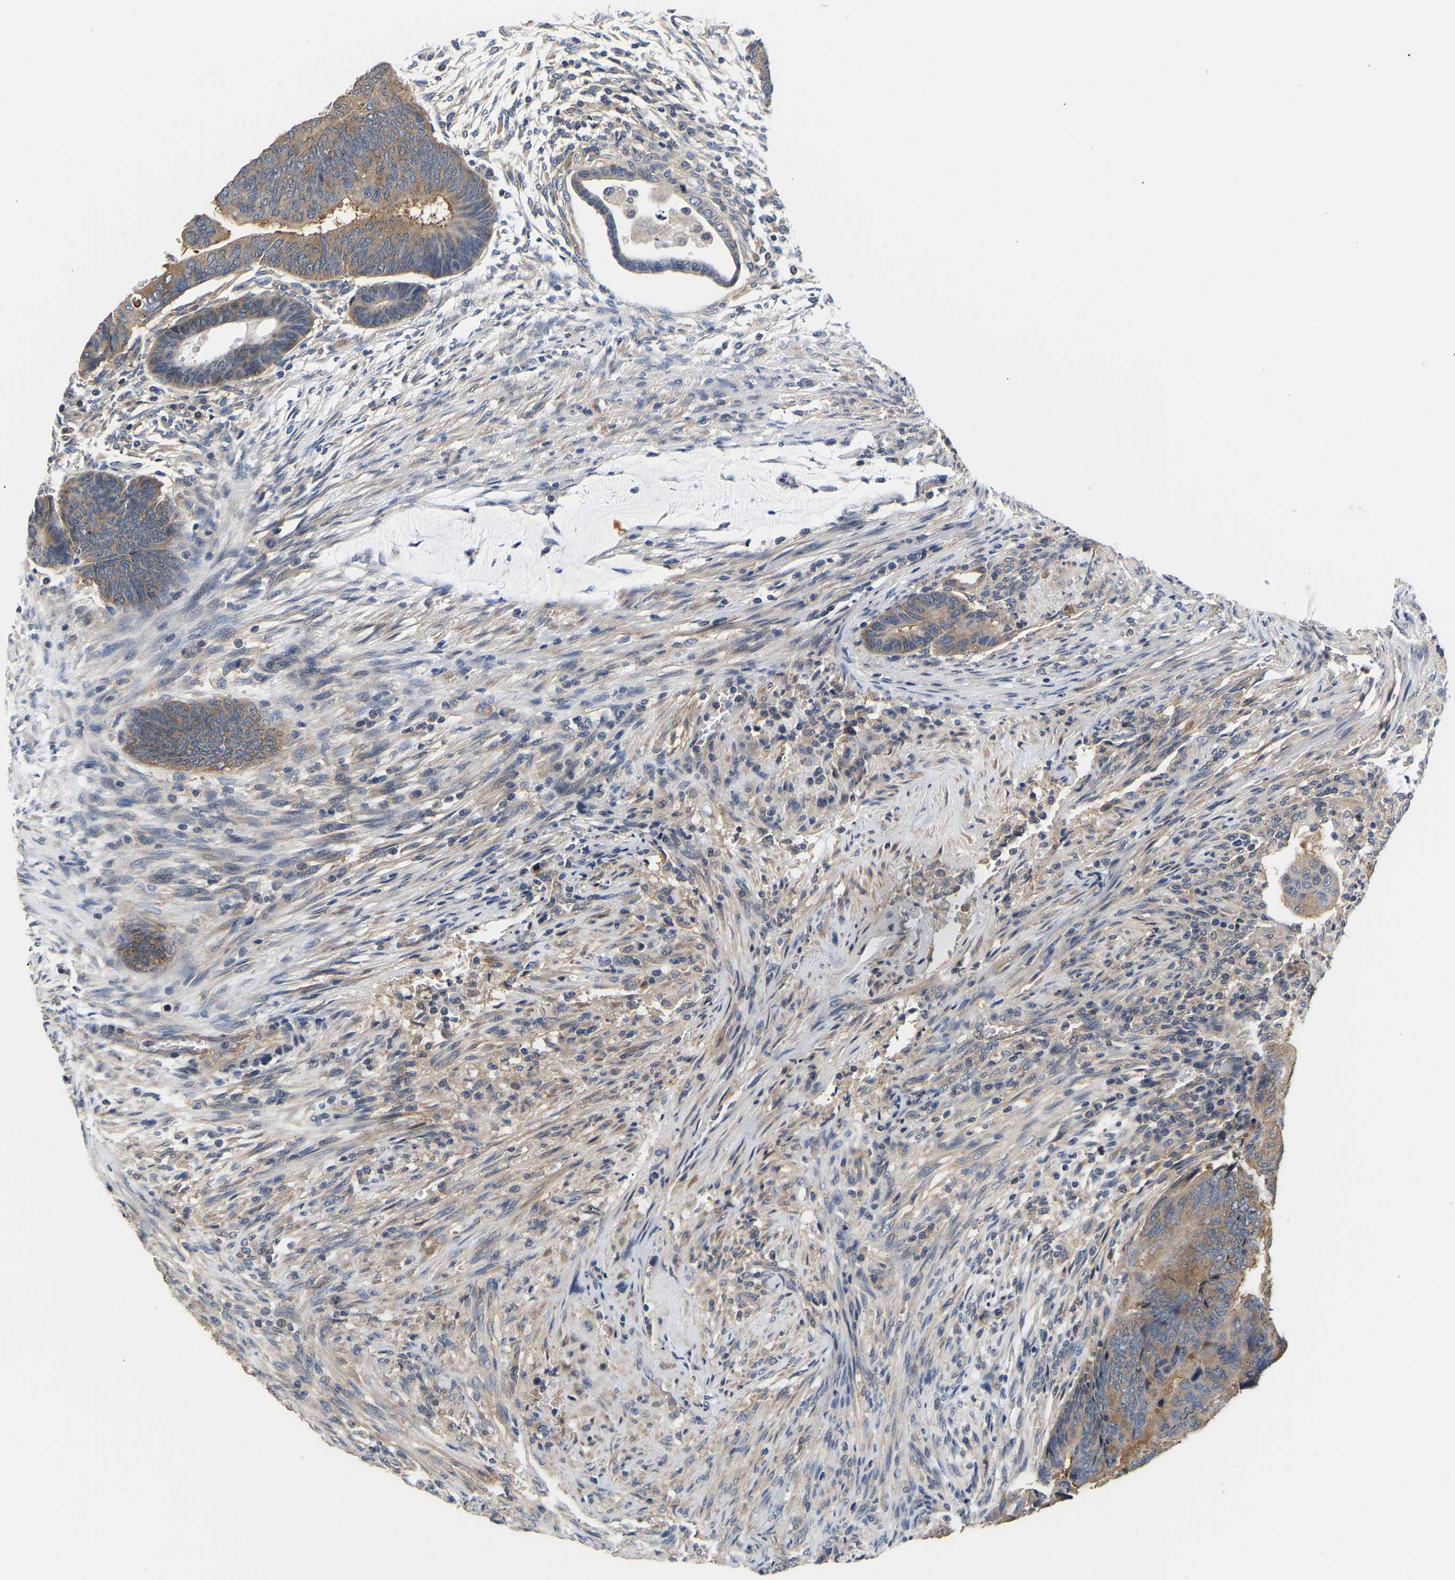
{"staining": {"intensity": "moderate", "quantity": ">75%", "location": "cytoplasmic/membranous"}, "tissue": "colorectal cancer", "cell_type": "Tumor cells", "image_type": "cancer", "snomed": [{"axis": "morphology", "description": "Normal tissue, NOS"}, {"axis": "morphology", "description": "Adenocarcinoma, NOS"}, {"axis": "topography", "description": "Rectum"}, {"axis": "topography", "description": "Peripheral nerve tissue"}], "caption": "DAB immunohistochemical staining of human colorectal adenocarcinoma displays moderate cytoplasmic/membranous protein expression in approximately >75% of tumor cells. (Stains: DAB (3,3'-diaminobenzidine) in brown, nuclei in blue, Microscopy: brightfield microscopy at high magnification).", "gene": "AIMP2", "patient": {"sex": "male", "age": 92}}